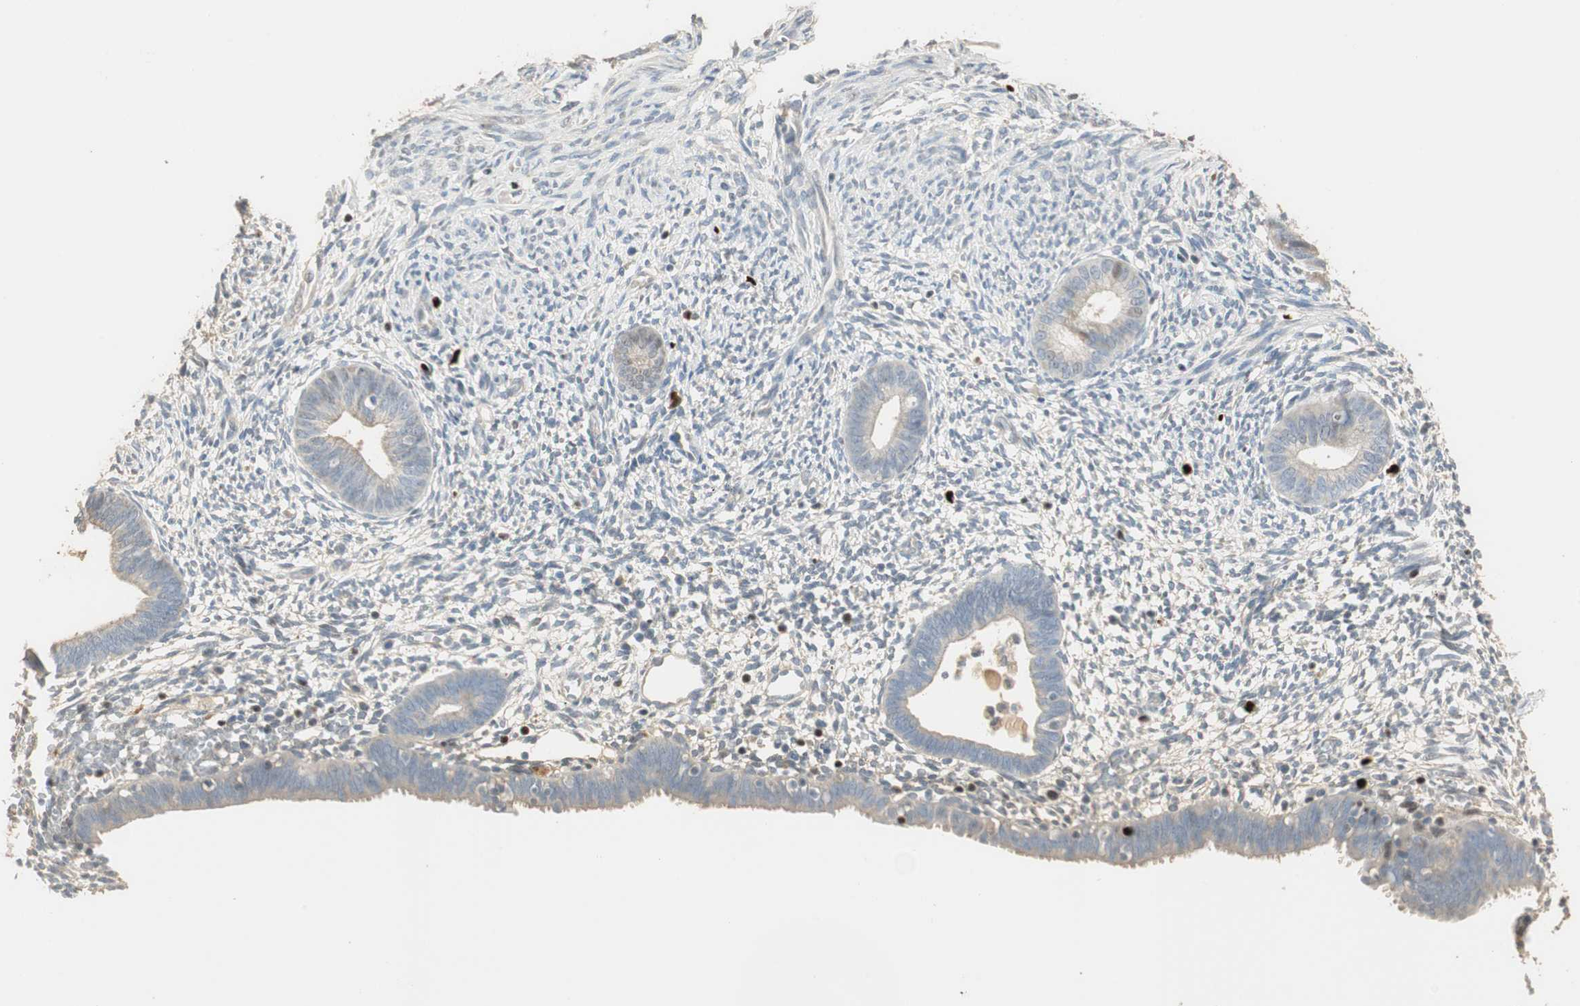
{"staining": {"intensity": "negative", "quantity": "none", "location": "none"}, "tissue": "endometrium", "cell_type": "Cells in endometrial stroma", "image_type": "normal", "snomed": [{"axis": "morphology", "description": "Normal tissue, NOS"}, {"axis": "morphology", "description": "Atrophy, NOS"}, {"axis": "topography", "description": "Uterus"}, {"axis": "topography", "description": "Endometrium"}], "caption": "Immunohistochemistry of benign human endometrium demonstrates no positivity in cells in endometrial stroma.", "gene": "RUNX2", "patient": {"sex": "female", "age": 68}}